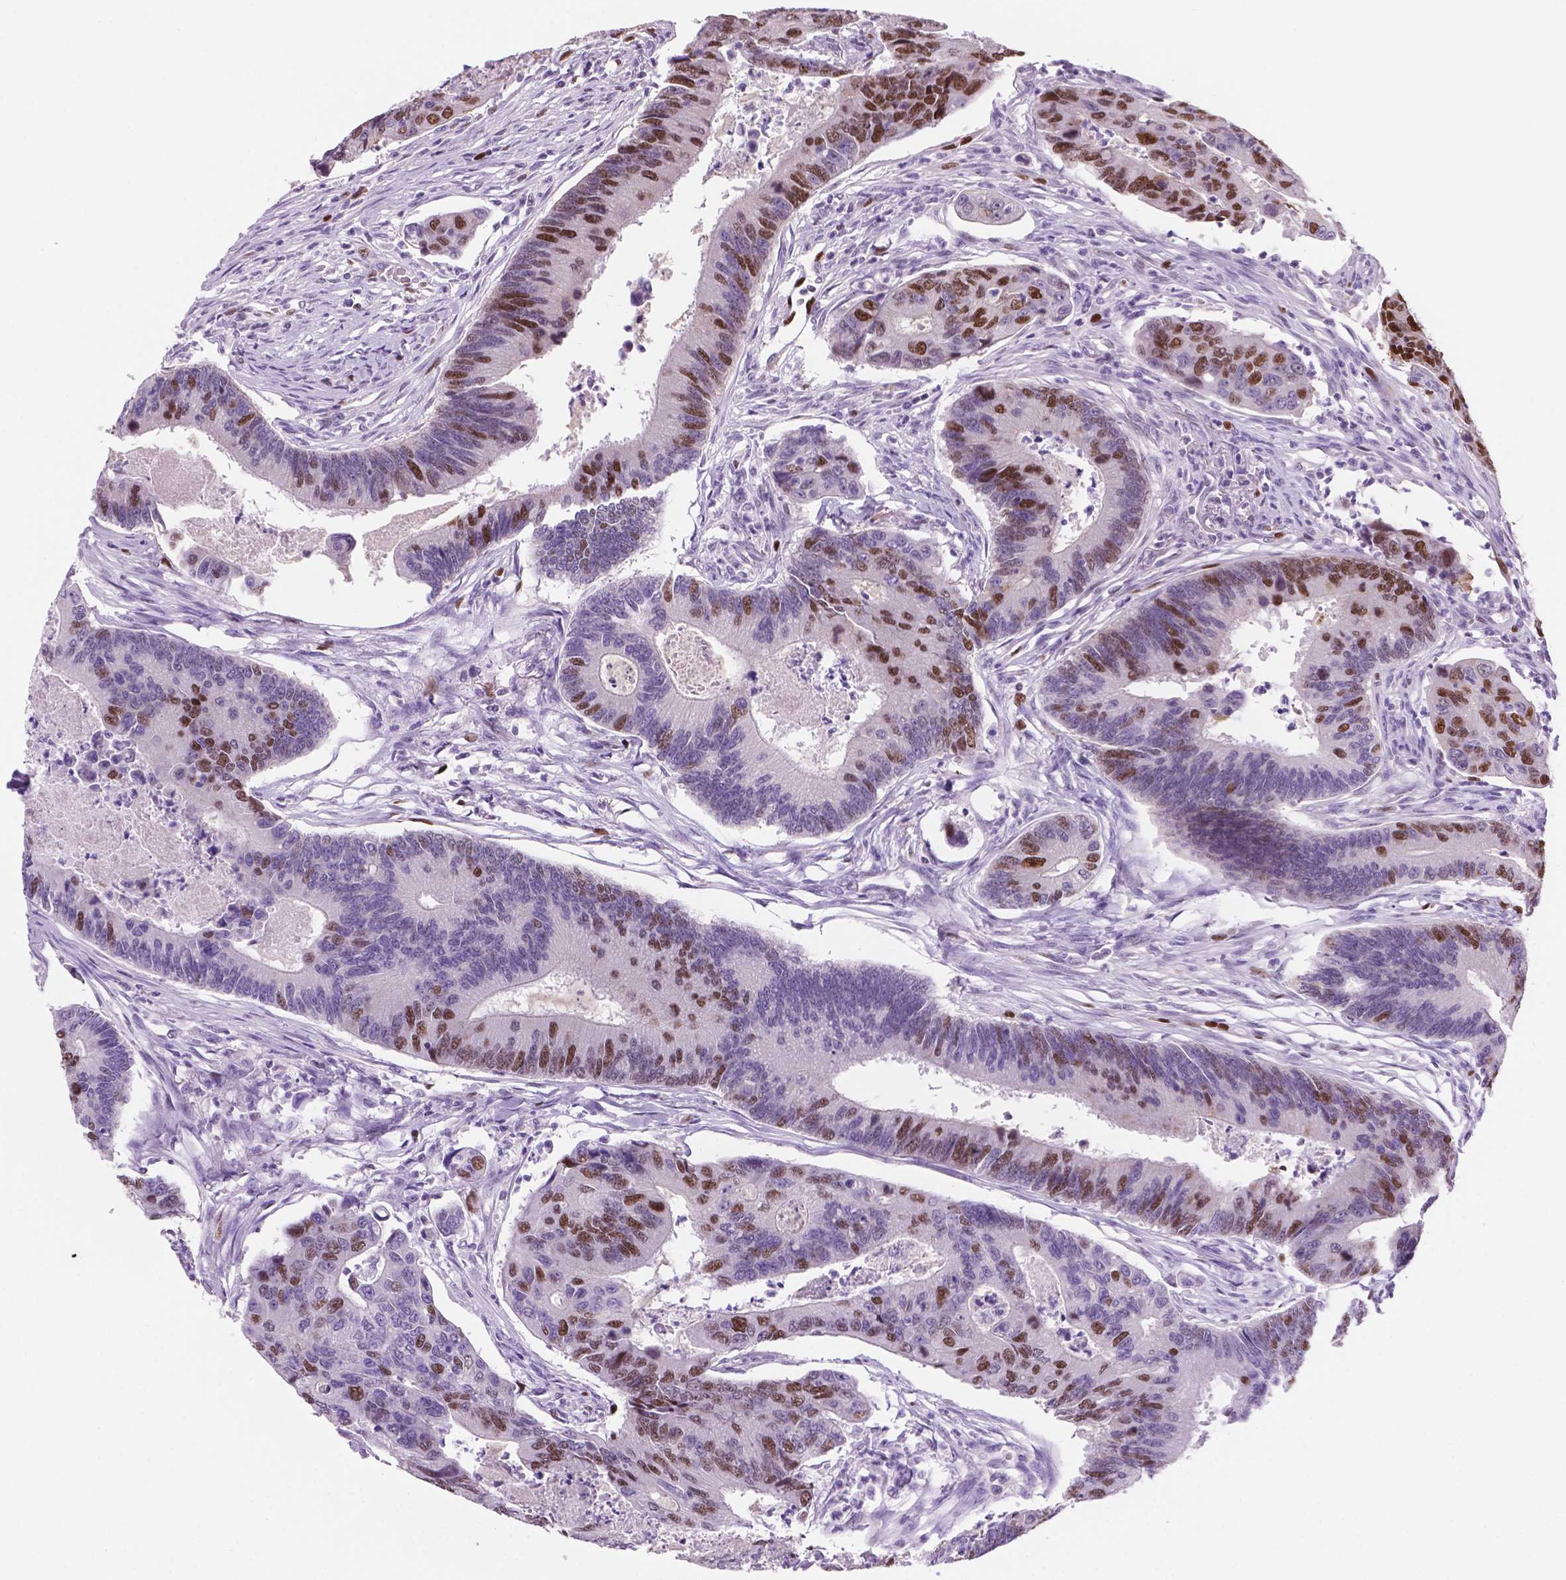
{"staining": {"intensity": "moderate", "quantity": "<25%", "location": "nuclear"}, "tissue": "colorectal cancer", "cell_type": "Tumor cells", "image_type": "cancer", "snomed": [{"axis": "morphology", "description": "Adenocarcinoma, NOS"}, {"axis": "topography", "description": "Colon"}], "caption": "This image reveals colorectal cancer stained with immunohistochemistry (IHC) to label a protein in brown. The nuclear of tumor cells show moderate positivity for the protein. Nuclei are counter-stained blue.", "gene": "NCAPH2", "patient": {"sex": "female", "age": 67}}